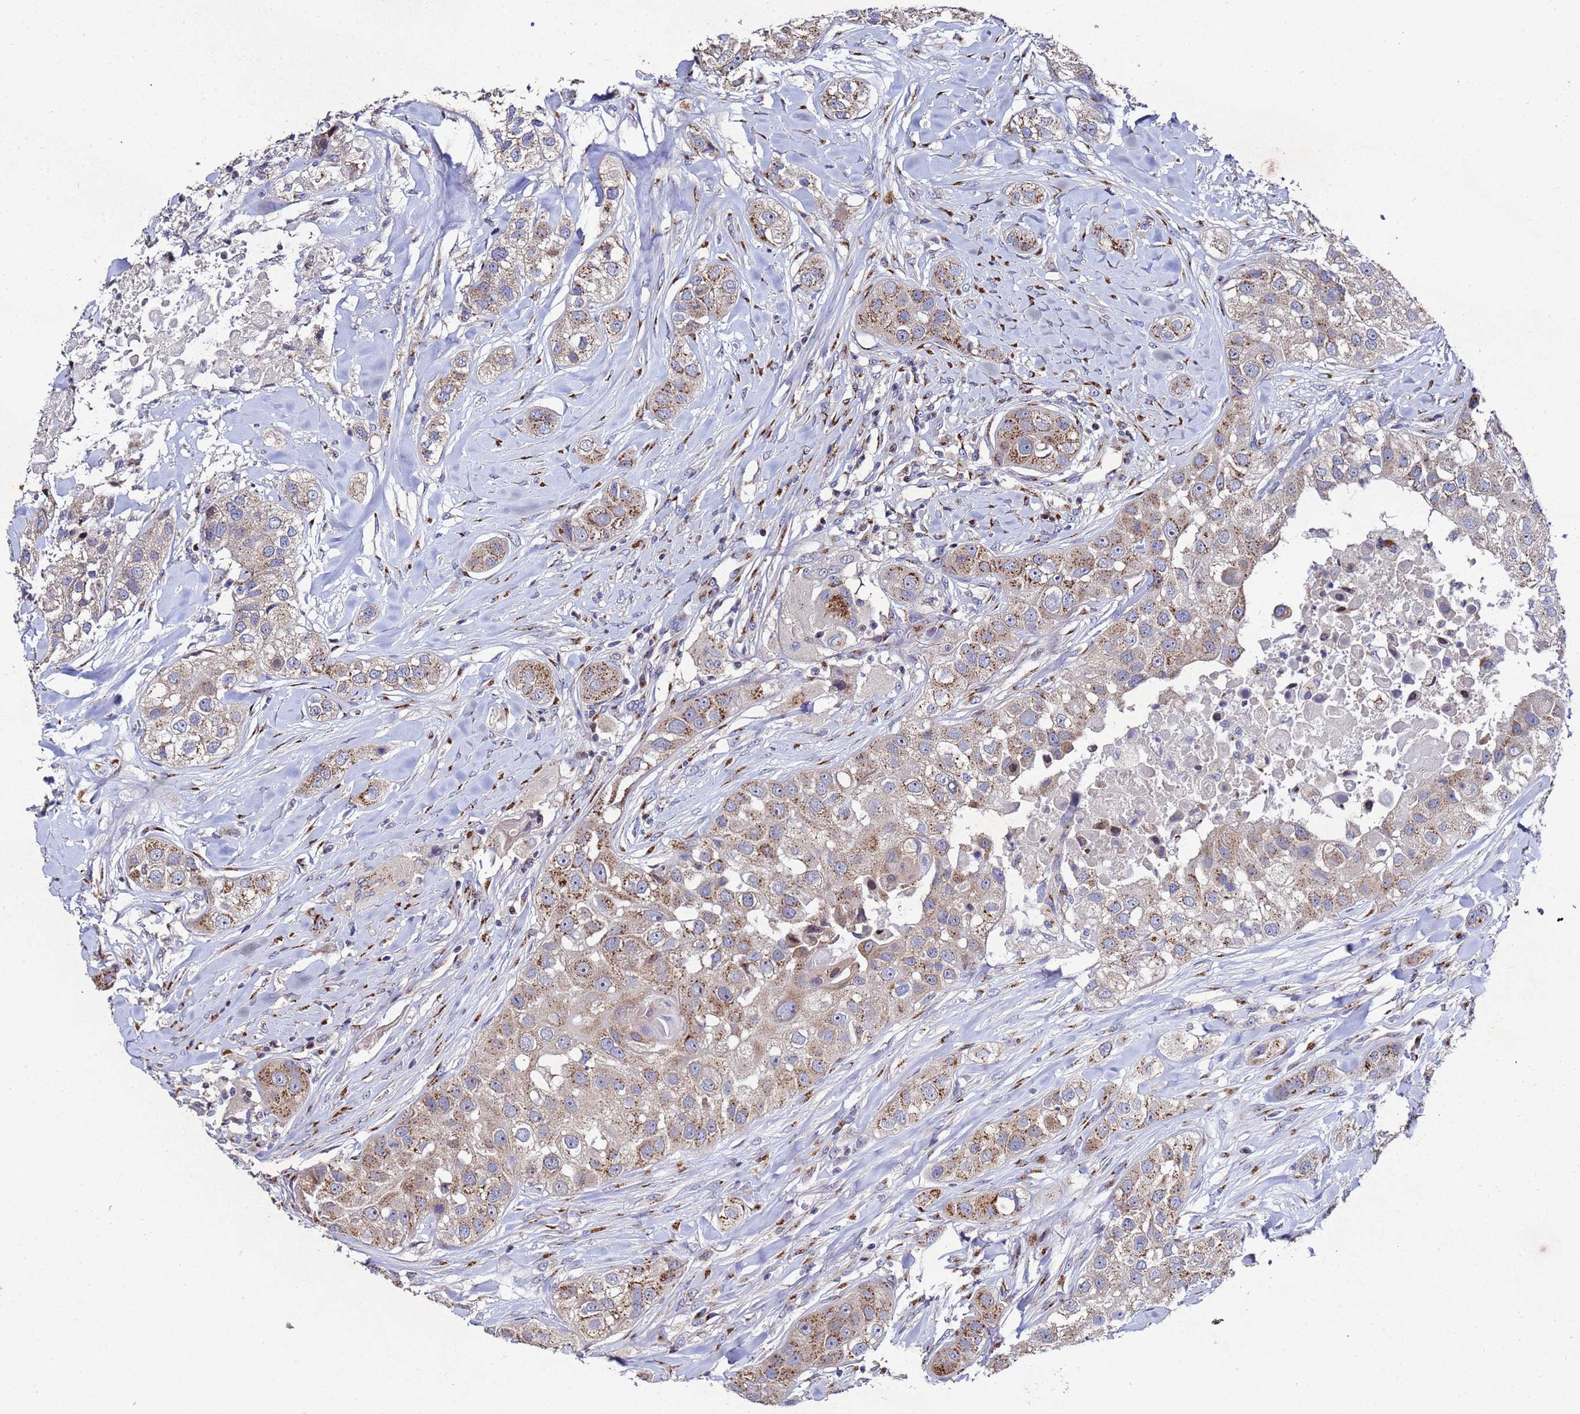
{"staining": {"intensity": "moderate", "quantity": ">75%", "location": "cytoplasmic/membranous"}, "tissue": "head and neck cancer", "cell_type": "Tumor cells", "image_type": "cancer", "snomed": [{"axis": "morphology", "description": "Normal tissue, NOS"}, {"axis": "morphology", "description": "Squamous cell carcinoma, NOS"}, {"axis": "topography", "description": "Skeletal muscle"}, {"axis": "topography", "description": "Head-Neck"}], "caption": "This is an image of IHC staining of head and neck cancer, which shows moderate positivity in the cytoplasmic/membranous of tumor cells.", "gene": "NSUN6", "patient": {"sex": "male", "age": 51}}